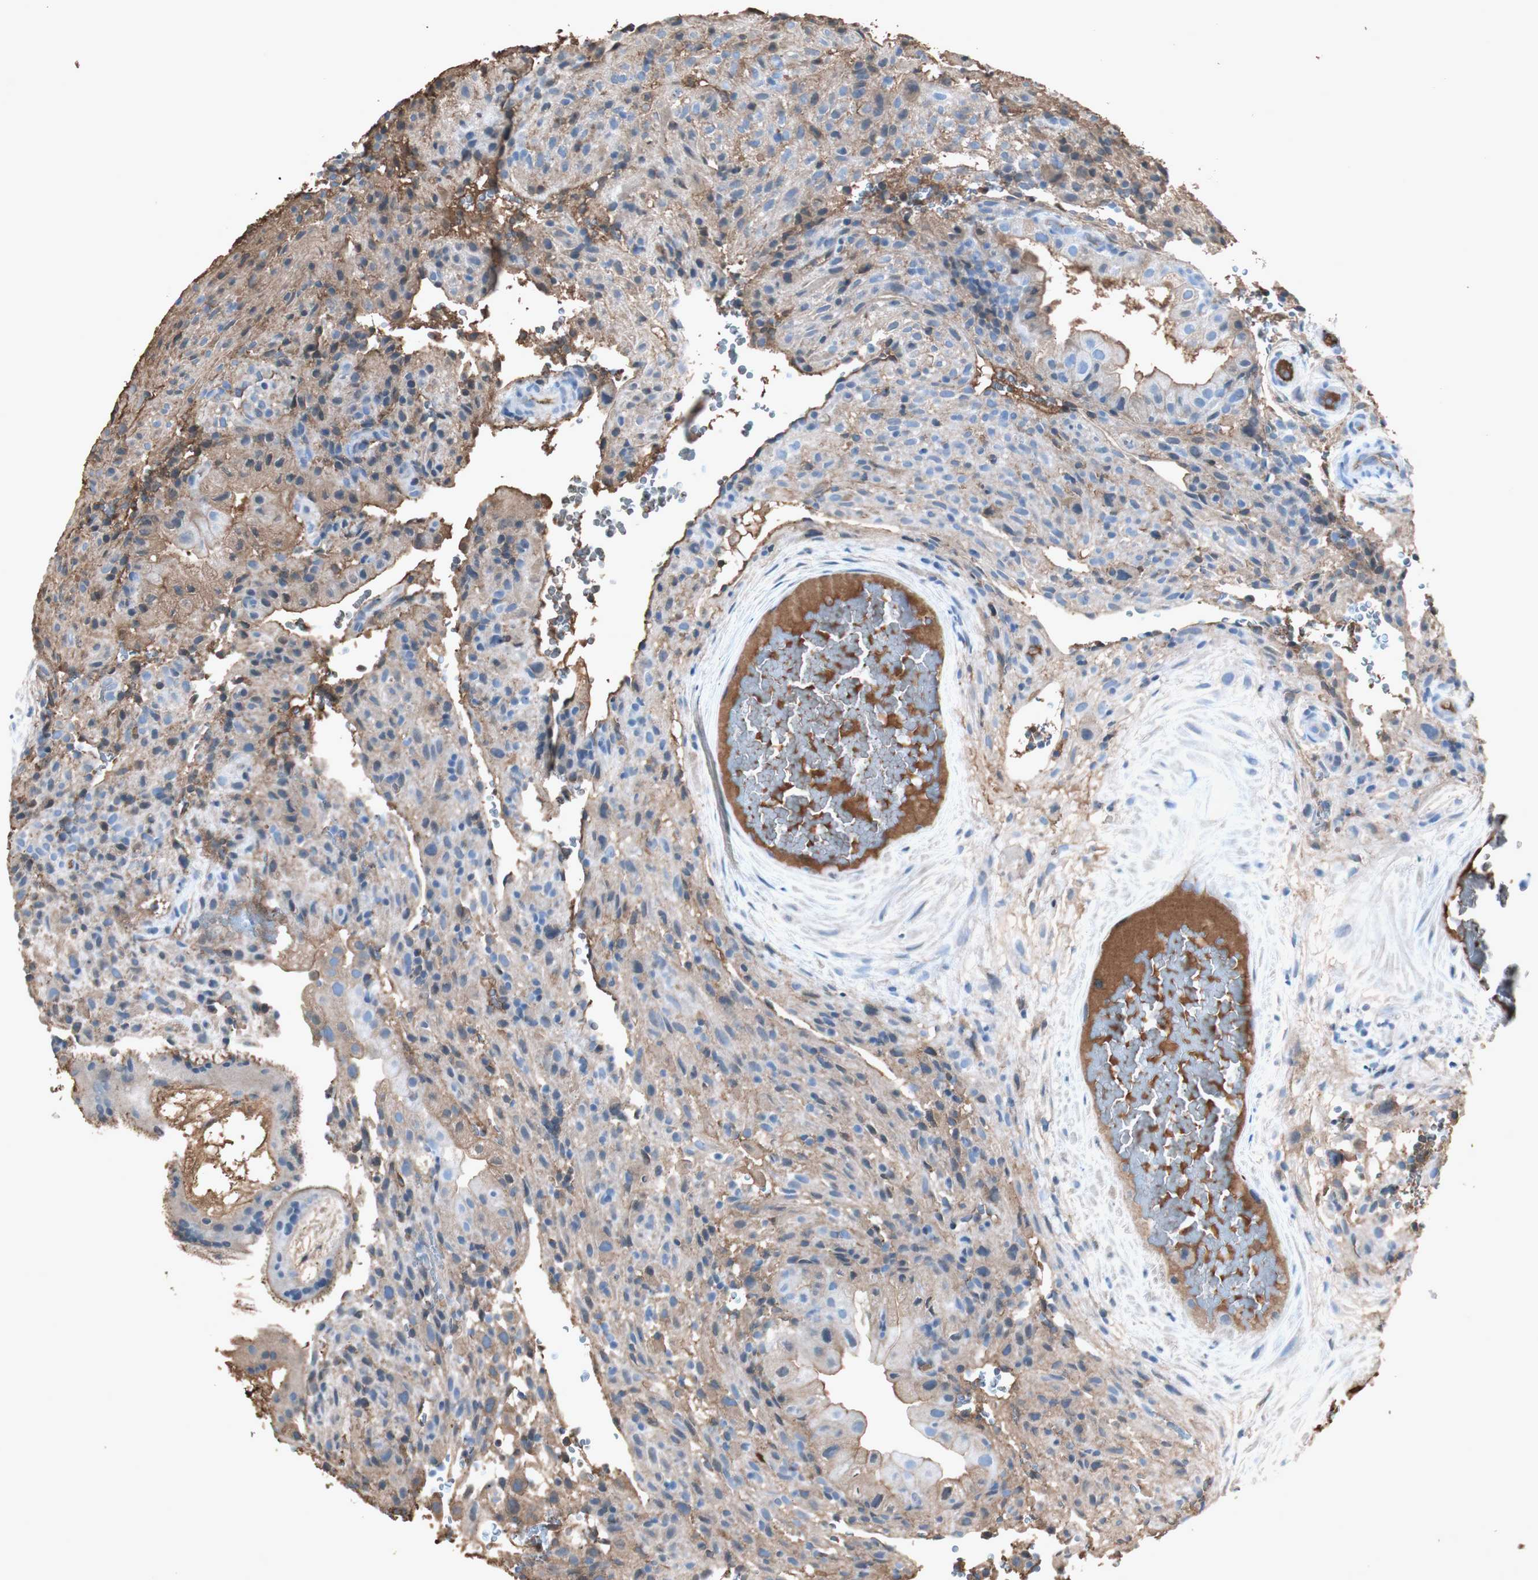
{"staining": {"intensity": "weak", "quantity": ">75%", "location": "cytoplasmic/membranous"}, "tissue": "placenta", "cell_type": "Decidual cells", "image_type": "normal", "snomed": [{"axis": "morphology", "description": "Normal tissue, NOS"}, {"axis": "topography", "description": "Placenta"}], "caption": "Immunohistochemistry micrograph of unremarkable placenta: placenta stained using immunohistochemistry (IHC) demonstrates low levels of weak protein expression localized specifically in the cytoplasmic/membranous of decidual cells, appearing as a cytoplasmic/membranous brown color.", "gene": "MMP14", "patient": {"sex": "female", "age": 19}}